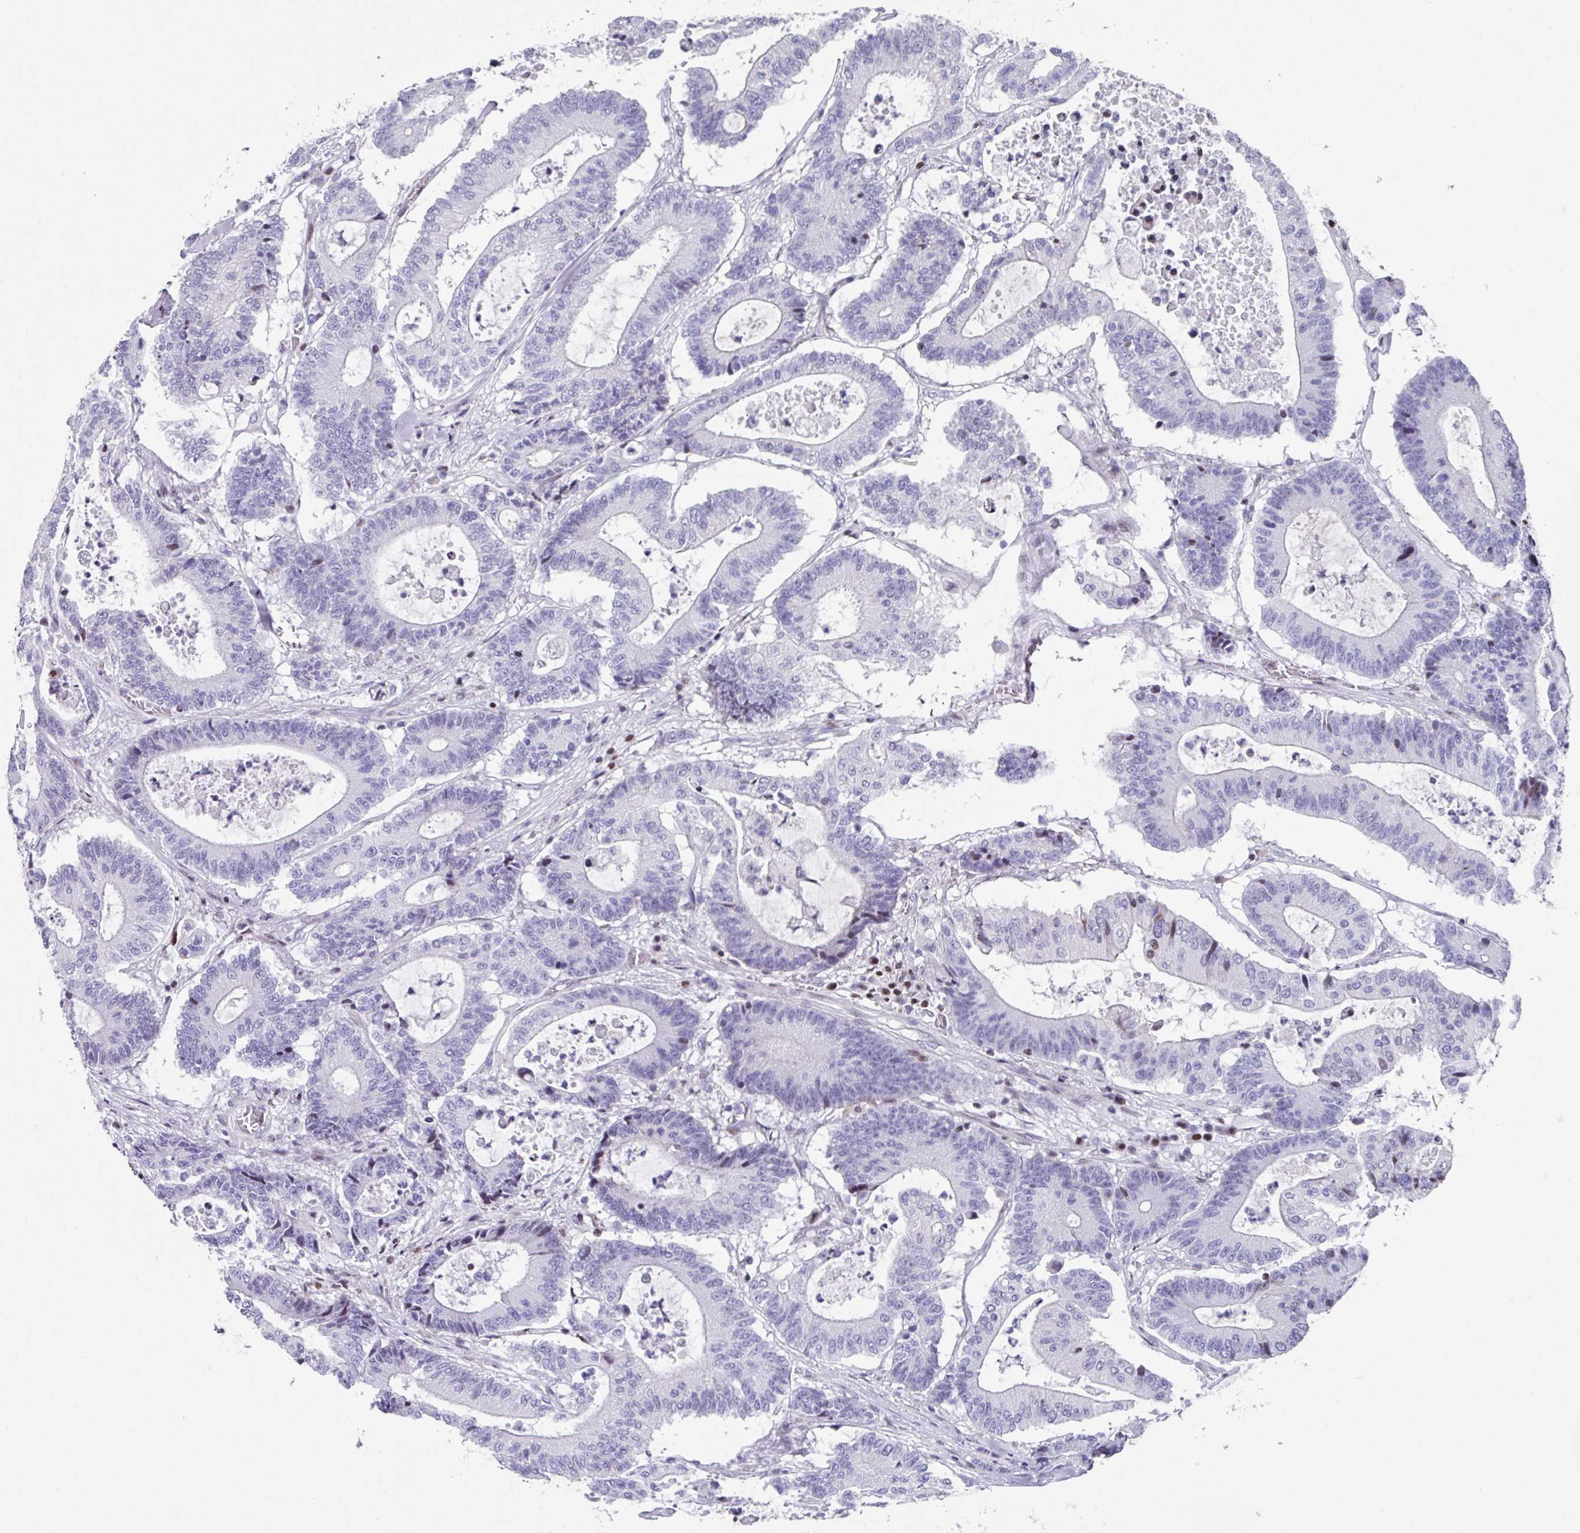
{"staining": {"intensity": "negative", "quantity": "none", "location": "none"}, "tissue": "colorectal cancer", "cell_type": "Tumor cells", "image_type": "cancer", "snomed": [{"axis": "morphology", "description": "Adenocarcinoma, NOS"}, {"axis": "topography", "description": "Colon"}], "caption": "This is an immunohistochemistry (IHC) photomicrograph of colorectal cancer (adenocarcinoma). There is no staining in tumor cells.", "gene": "TCF3", "patient": {"sex": "female", "age": 84}}